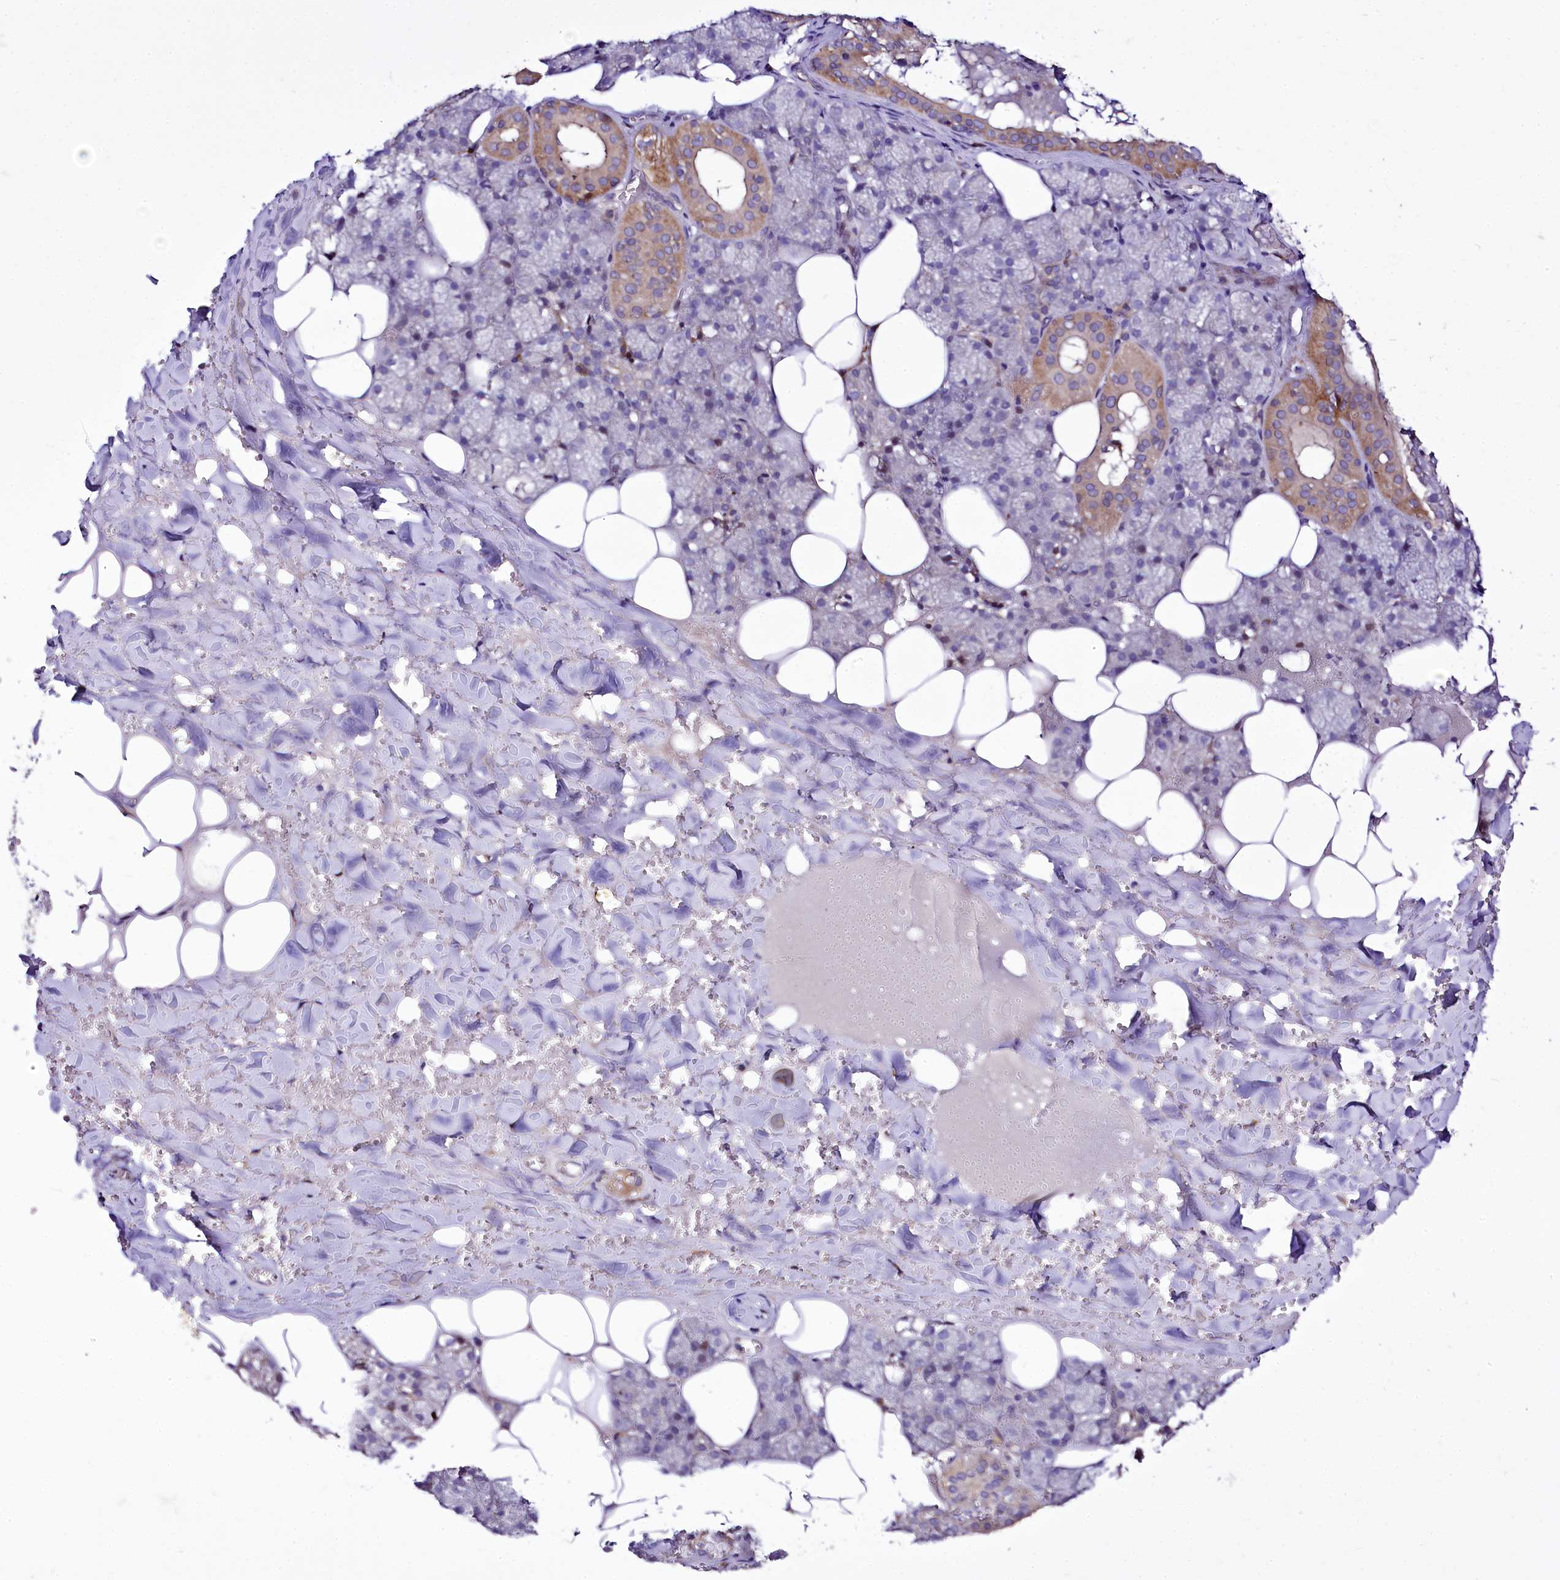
{"staining": {"intensity": "moderate", "quantity": "<25%", "location": "cytoplasmic/membranous"}, "tissue": "salivary gland", "cell_type": "Glandular cells", "image_type": "normal", "snomed": [{"axis": "morphology", "description": "Normal tissue, NOS"}, {"axis": "topography", "description": "Salivary gland"}], "caption": "A histopathology image of human salivary gland stained for a protein displays moderate cytoplasmic/membranous brown staining in glandular cells.", "gene": "ZC3H12C", "patient": {"sex": "male", "age": 62}}